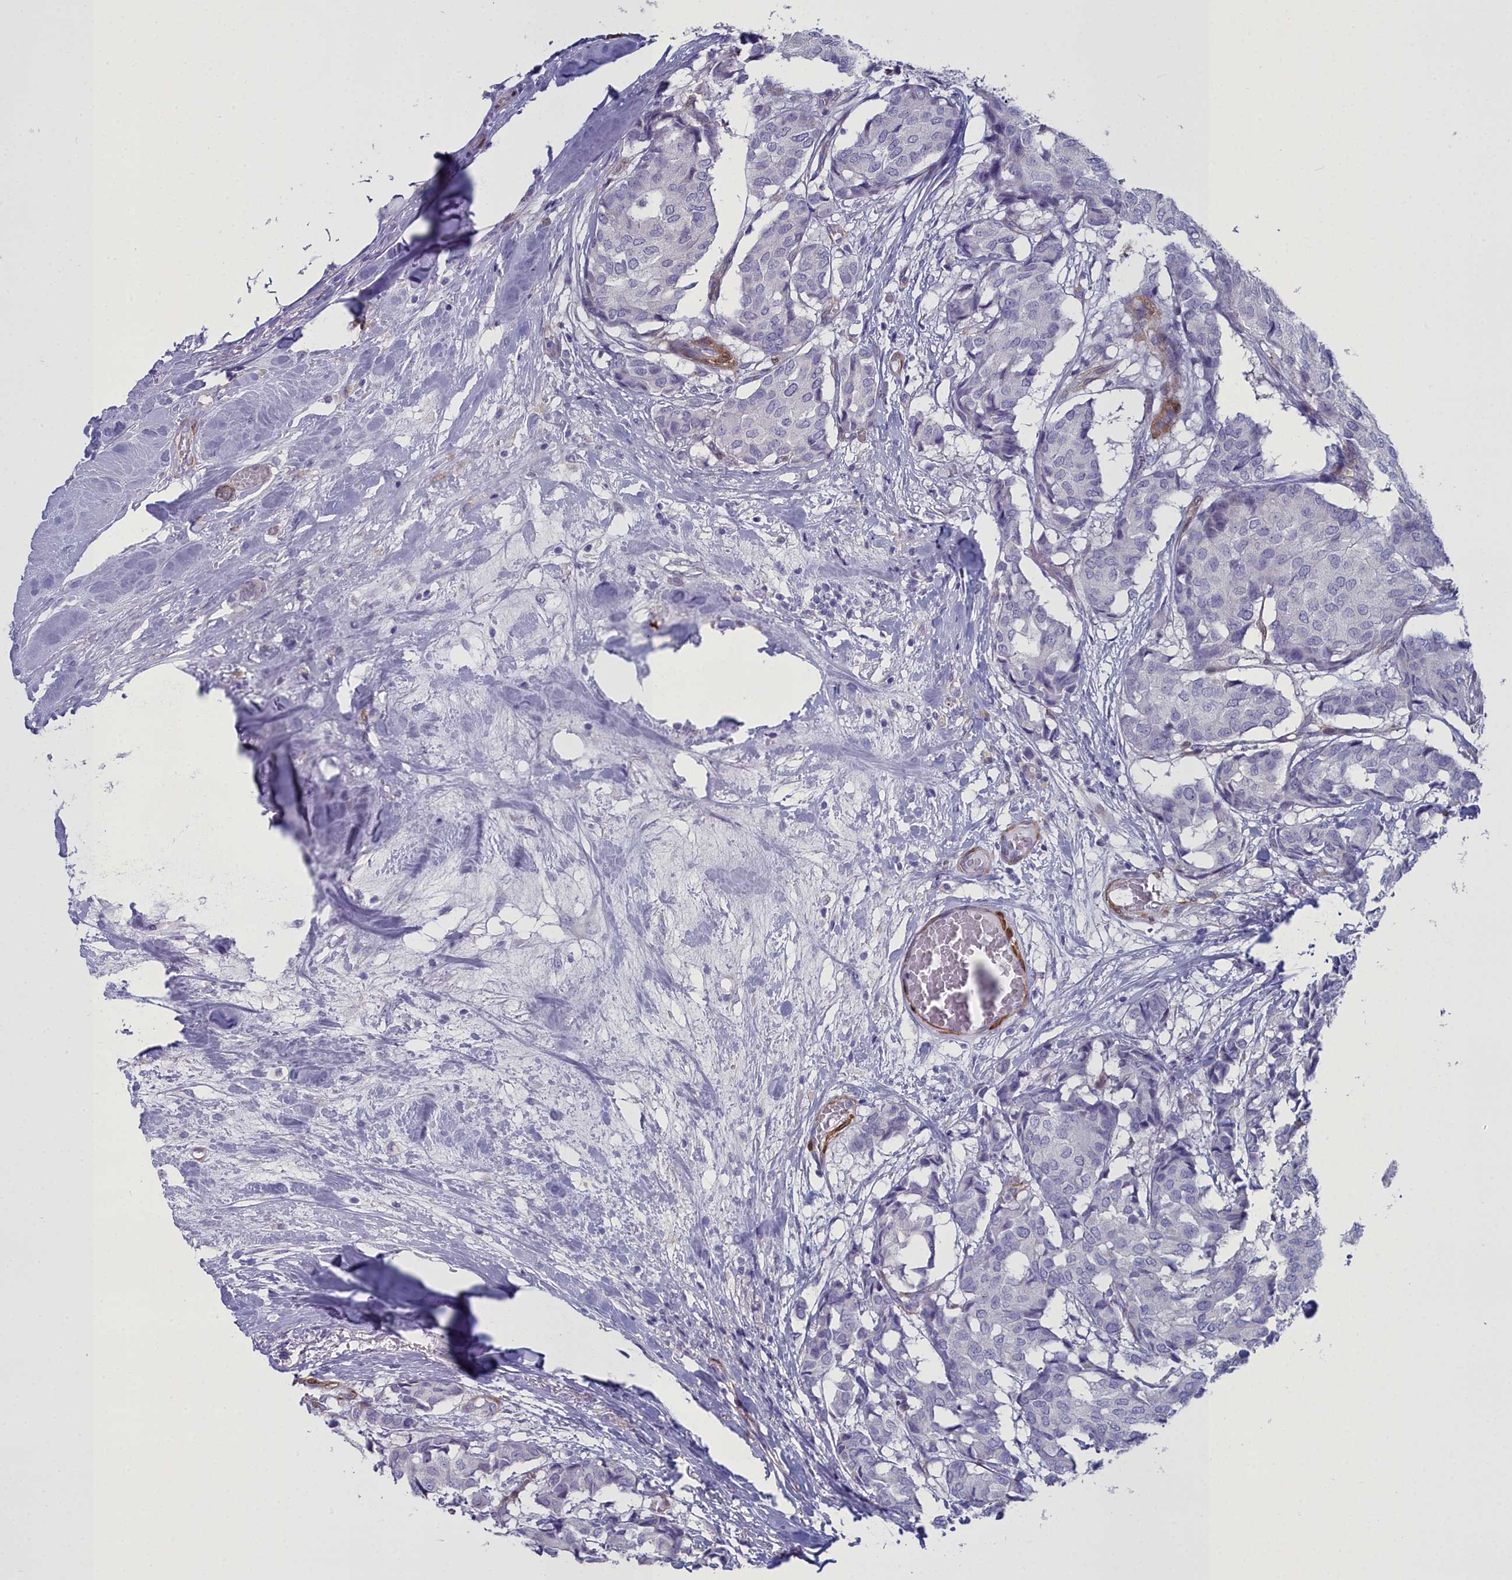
{"staining": {"intensity": "negative", "quantity": "none", "location": "none"}, "tissue": "breast cancer", "cell_type": "Tumor cells", "image_type": "cancer", "snomed": [{"axis": "morphology", "description": "Duct carcinoma"}, {"axis": "topography", "description": "Breast"}], "caption": "The immunohistochemistry (IHC) photomicrograph has no significant staining in tumor cells of intraductal carcinoma (breast) tissue. Brightfield microscopy of immunohistochemistry stained with DAB (3,3'-diaminobenzidine) (brown) and hematoxylin (blue), captured at high magnification.", "gene": "PPP1R14A", "patient": {"sex": "female", "age": 75}}